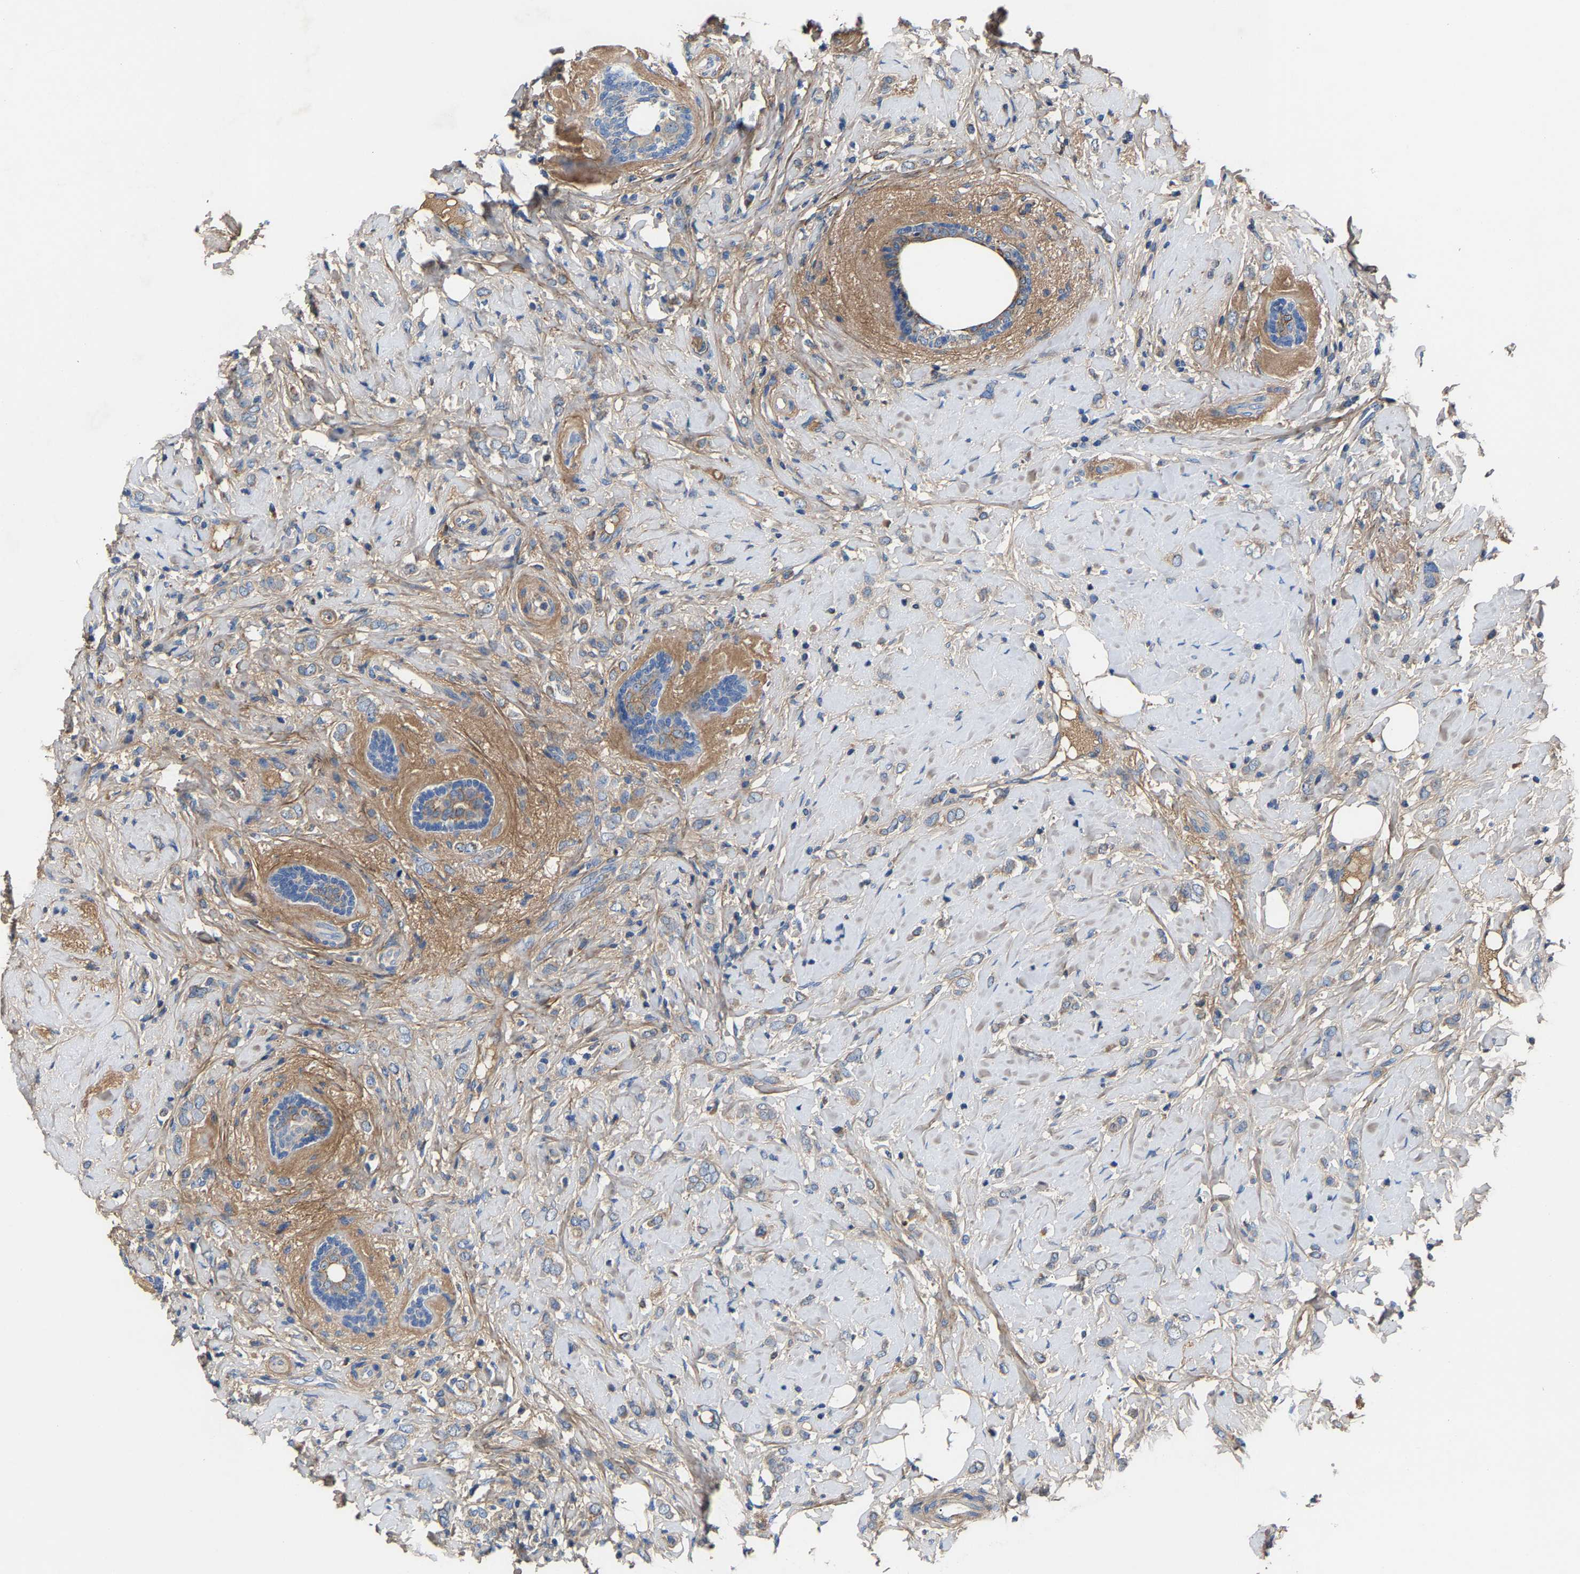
{"staining": {"intensity": "weak", "quantity": "<25%", "location": "cytoplasmic/membranous"}, "tissue": "breast cancer", "cell_type": "Tumor cells", "image_type": "cancer", "snomed": [{"axis": "morphology", "description": "Normal tissue, NOS"}, {"axis": "morphology", "description": "Lobular carcinoma"}, {"axis": "topography", "description": "Breast"}], "caption": "Breast cancer was stained to show a protein in brown. There is no significant staining in tumor cells. (DAB immunohistochemistry, high magnification).", "gene": "CCDC171", "patient": {"sex": "female", "age": 47}}